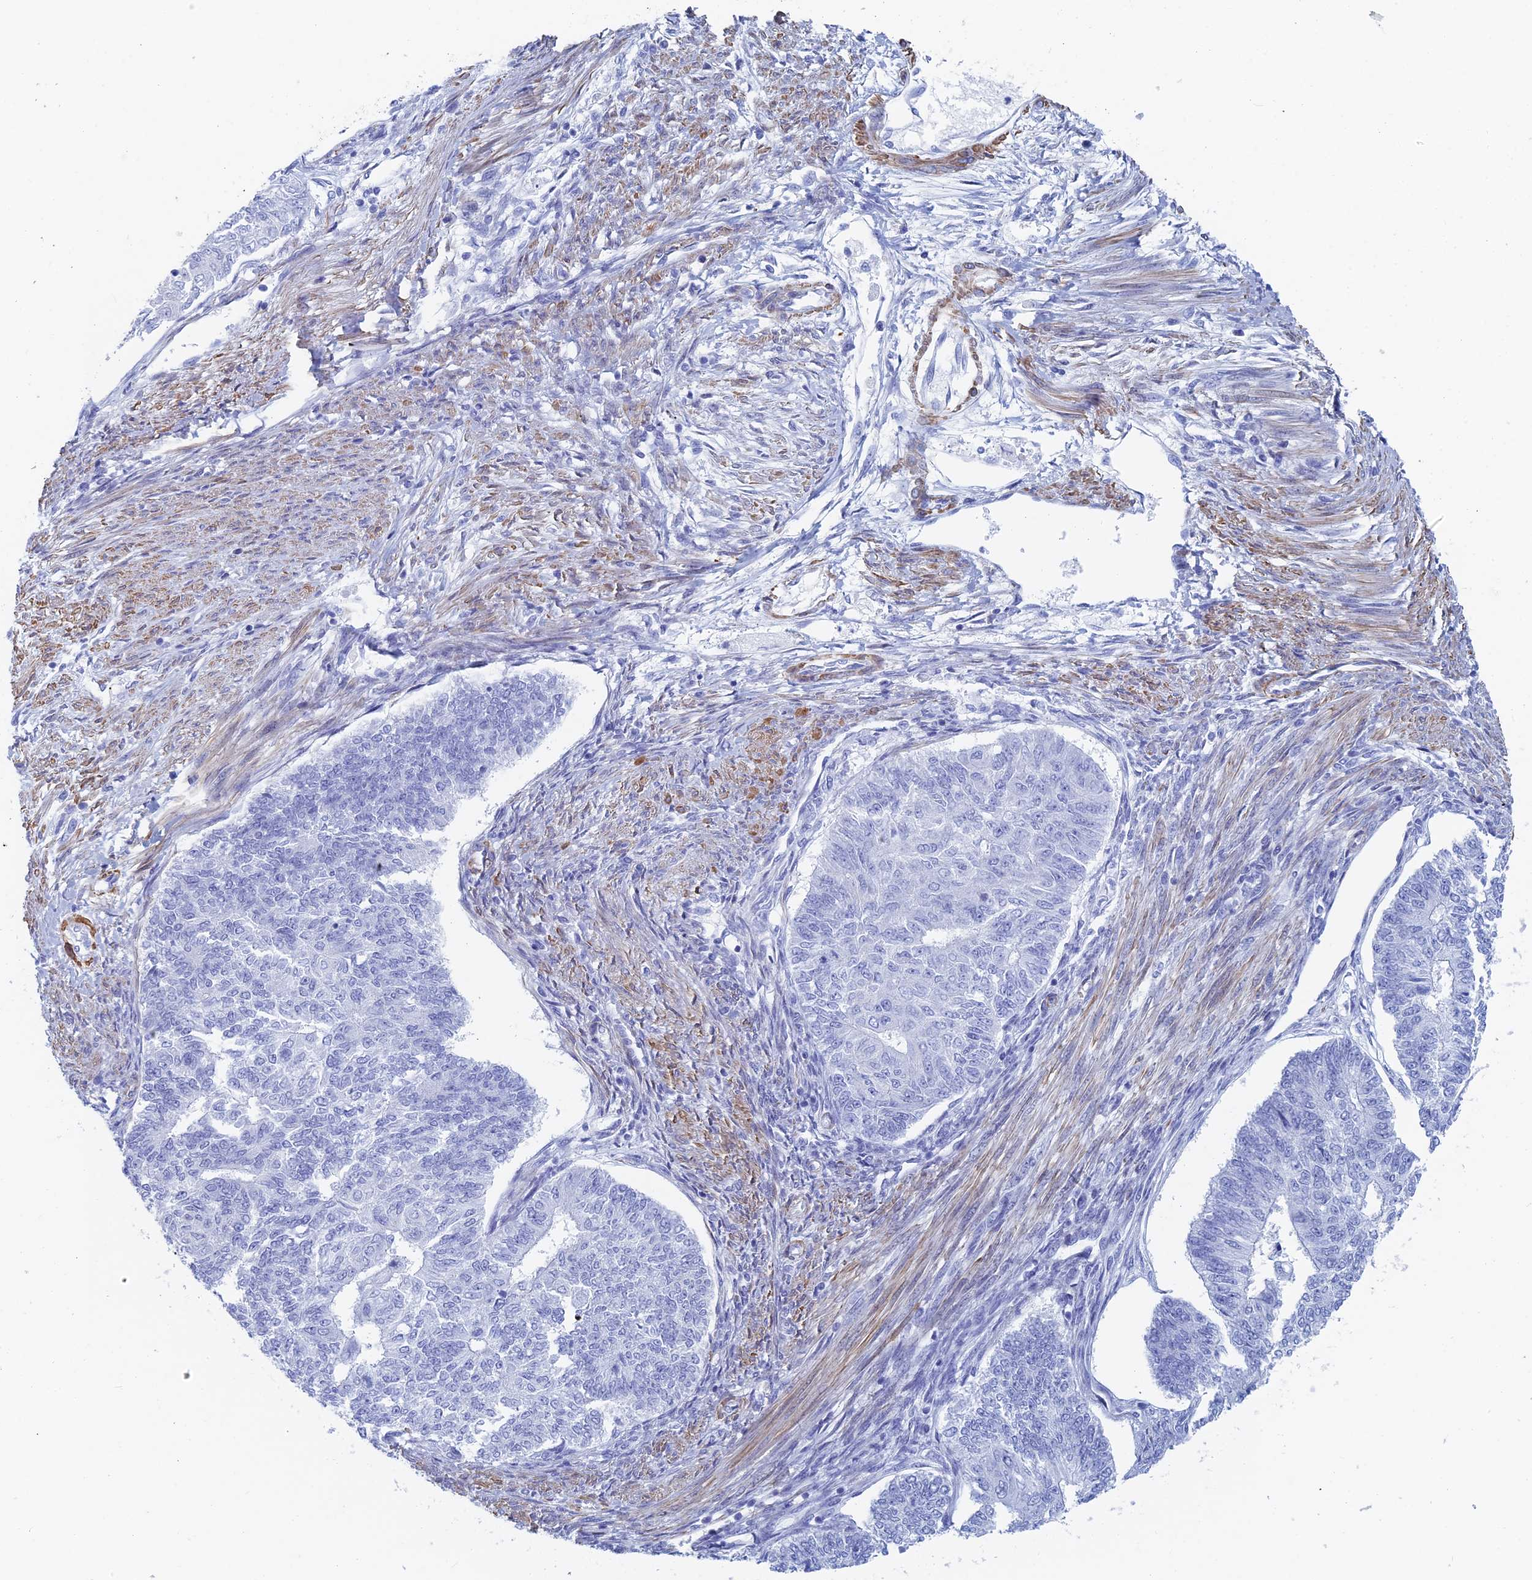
{"staining": {"intensity": "negative", "quantity": "none", "location": "none"}, "tissue": "endometrial cancer", "cell_type": "Tumor cells", "image_type": "cancer", "snomed": [{"axis": "morphology", "description": "Adenocarcinoma, NOS"}, {"axis": "topography", "description": "Endometrium"}], "caption": "Image shows no protein staining in tumor cells of endometrial cancer (adenocarcinoma) tissue.", "gene": "KCNK18", "patient": {"sex": "female", "age": 32}}